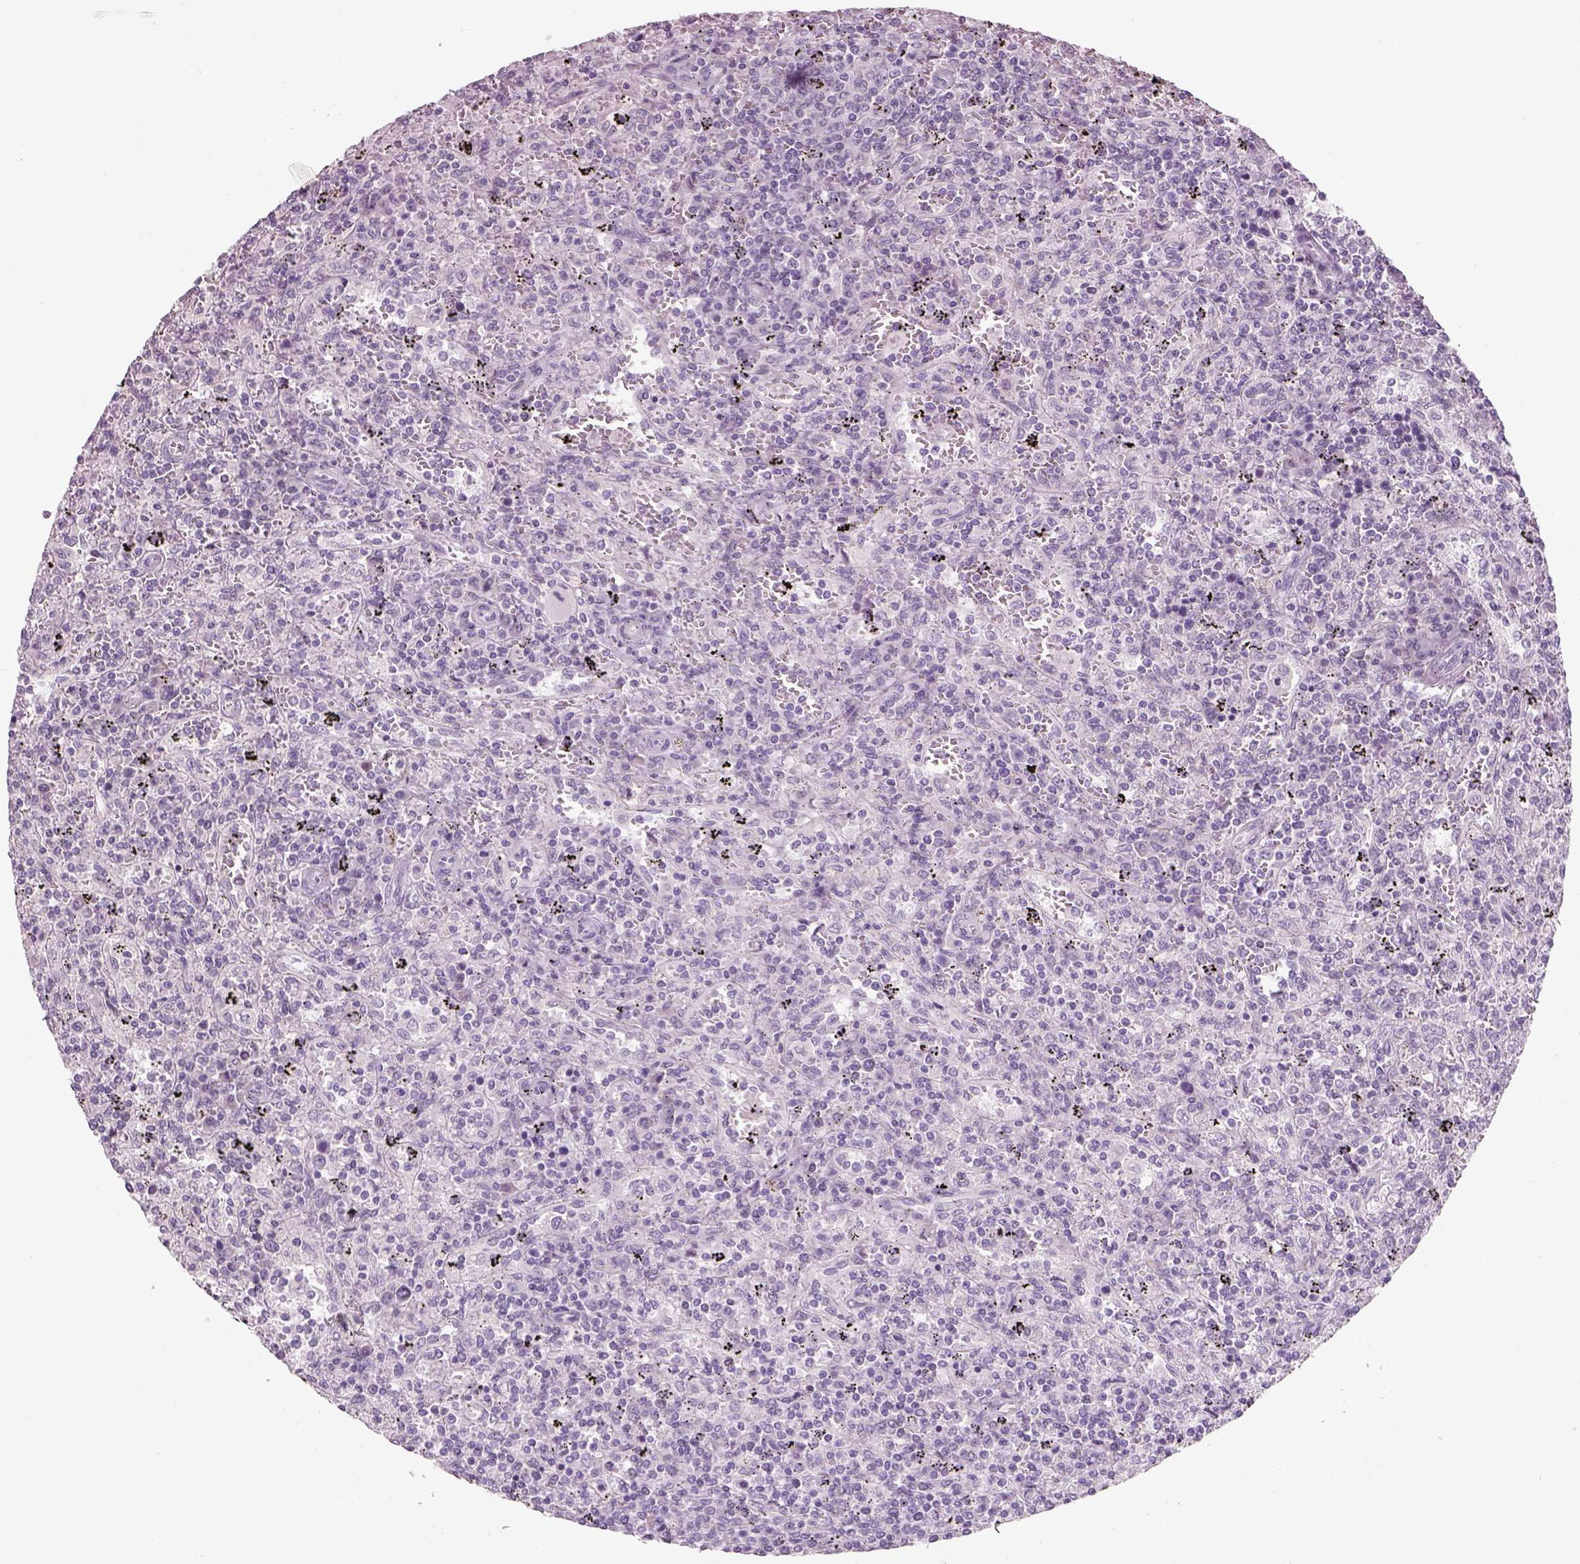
{"staining": {"intensity": "negative", "quantity": "none", "location": "none"}, "tissue": "lymphoma", "cell_type": "Tumor cells", "image_type": "cancer", "snomed": [{"axis": "morphology", "description": "Malignant lymphoma, non-Hodgkin's type, Low grade"}, {"axis": "topography", "description": "Spleen"}], "caption": "A micrograph of lymphoma stained for a protein reveals no brown staining in tumor cells. (Brightfield microscopy of DAB immunohistochemistry at high magnification).", "gene": "SLC6A2", "patient": {"sex": "male", "age": 62}}